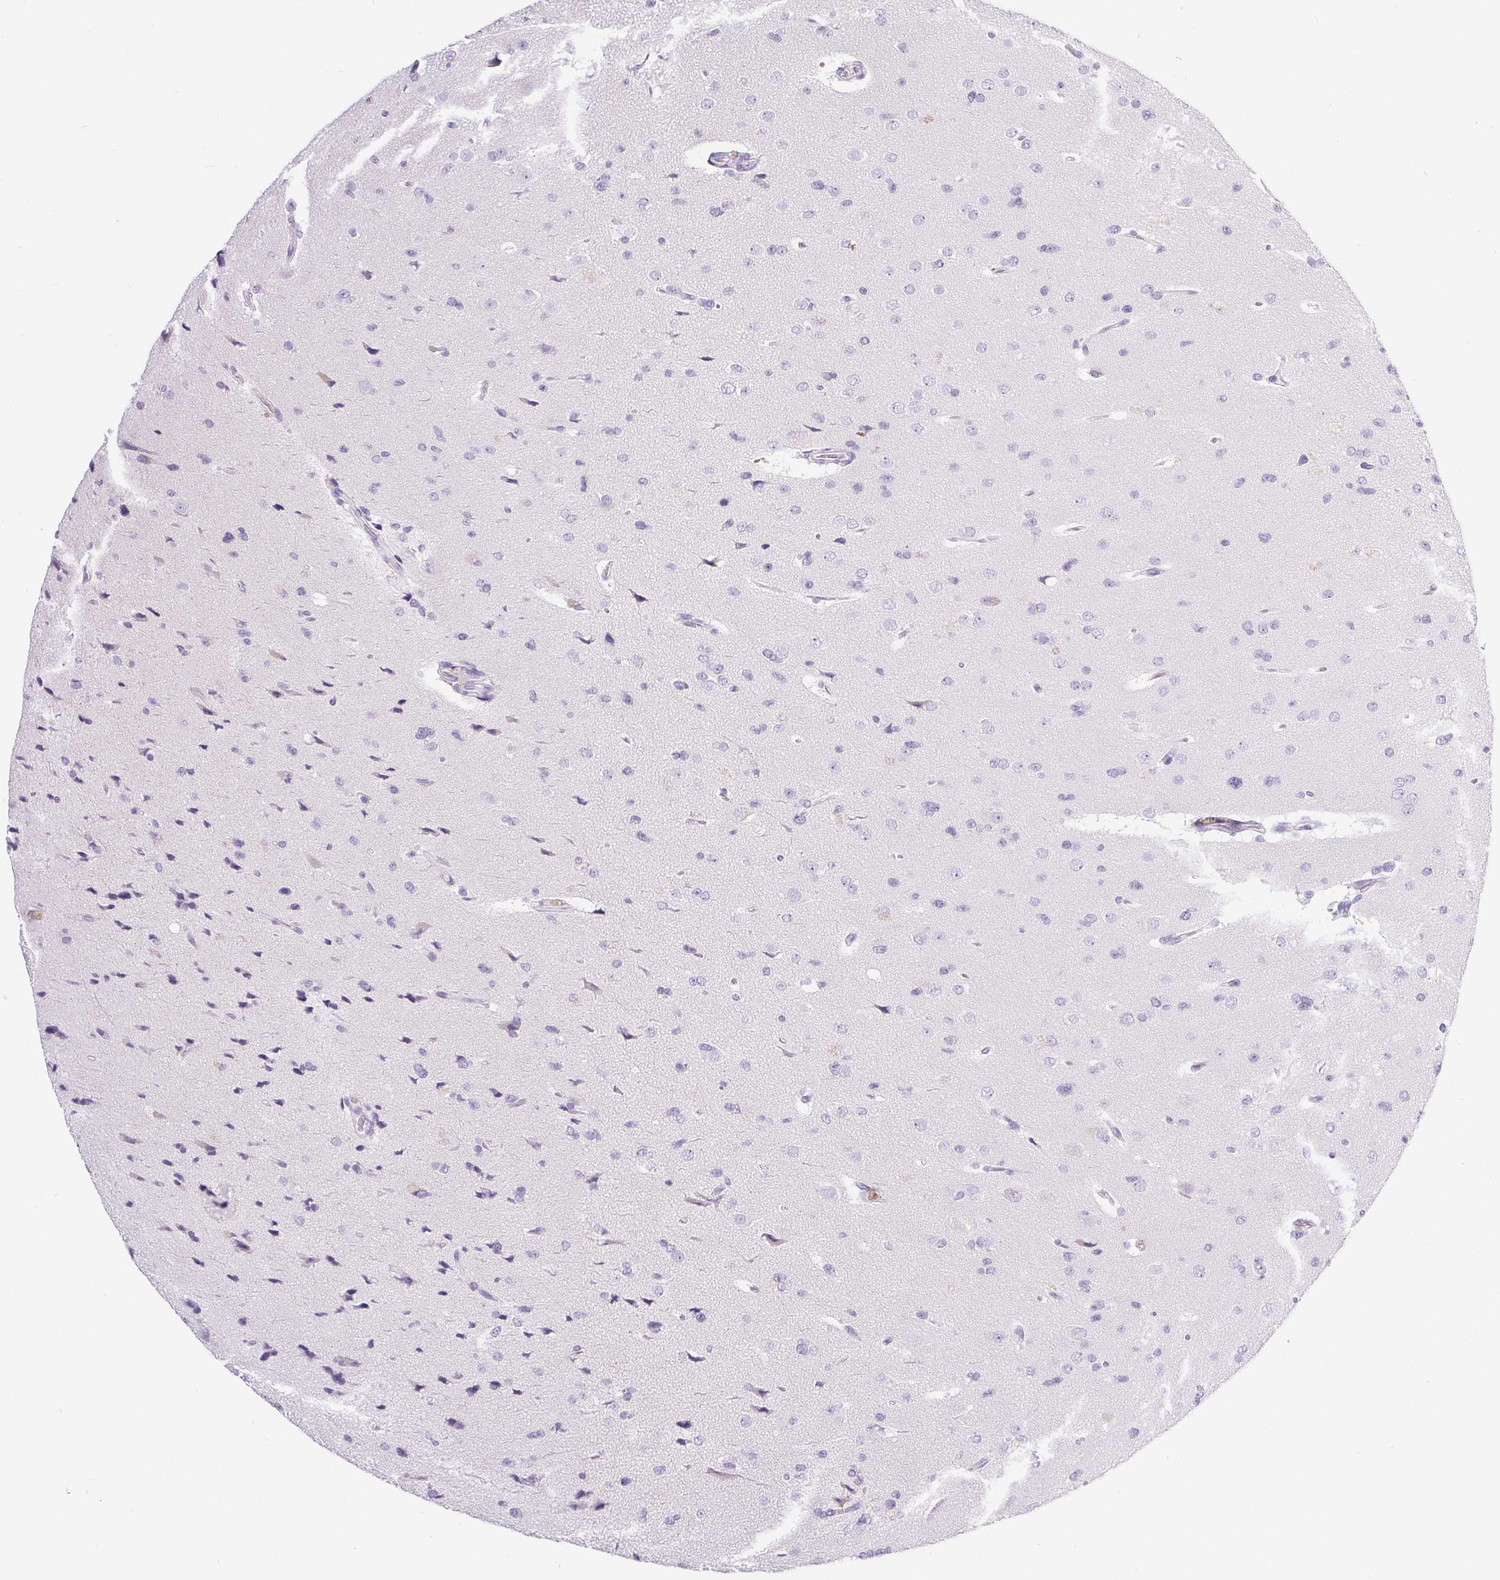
{"staining": {"intensity": "negative", "quantity": "none", "location": "none"}, "tissue": "glioma", "cell_type": "Tumor cells", "image_type": "cancer", "snomed": [{"axis": "morphology", "description": "Glioma, malignant, Low grade"}, {"axis": "topography", "description": "Brain"}], "caption": "Histopathology image shows no significant protein positivity in tumor cells of low-grade glioma (malignant). (Stains: DAB immunohistochemistry with hematoxylin counter stain, Microscopy: brightfield microscopy at high magnification).", "gene": "XDH", "patient": {"sex": "female", "age": 55}}